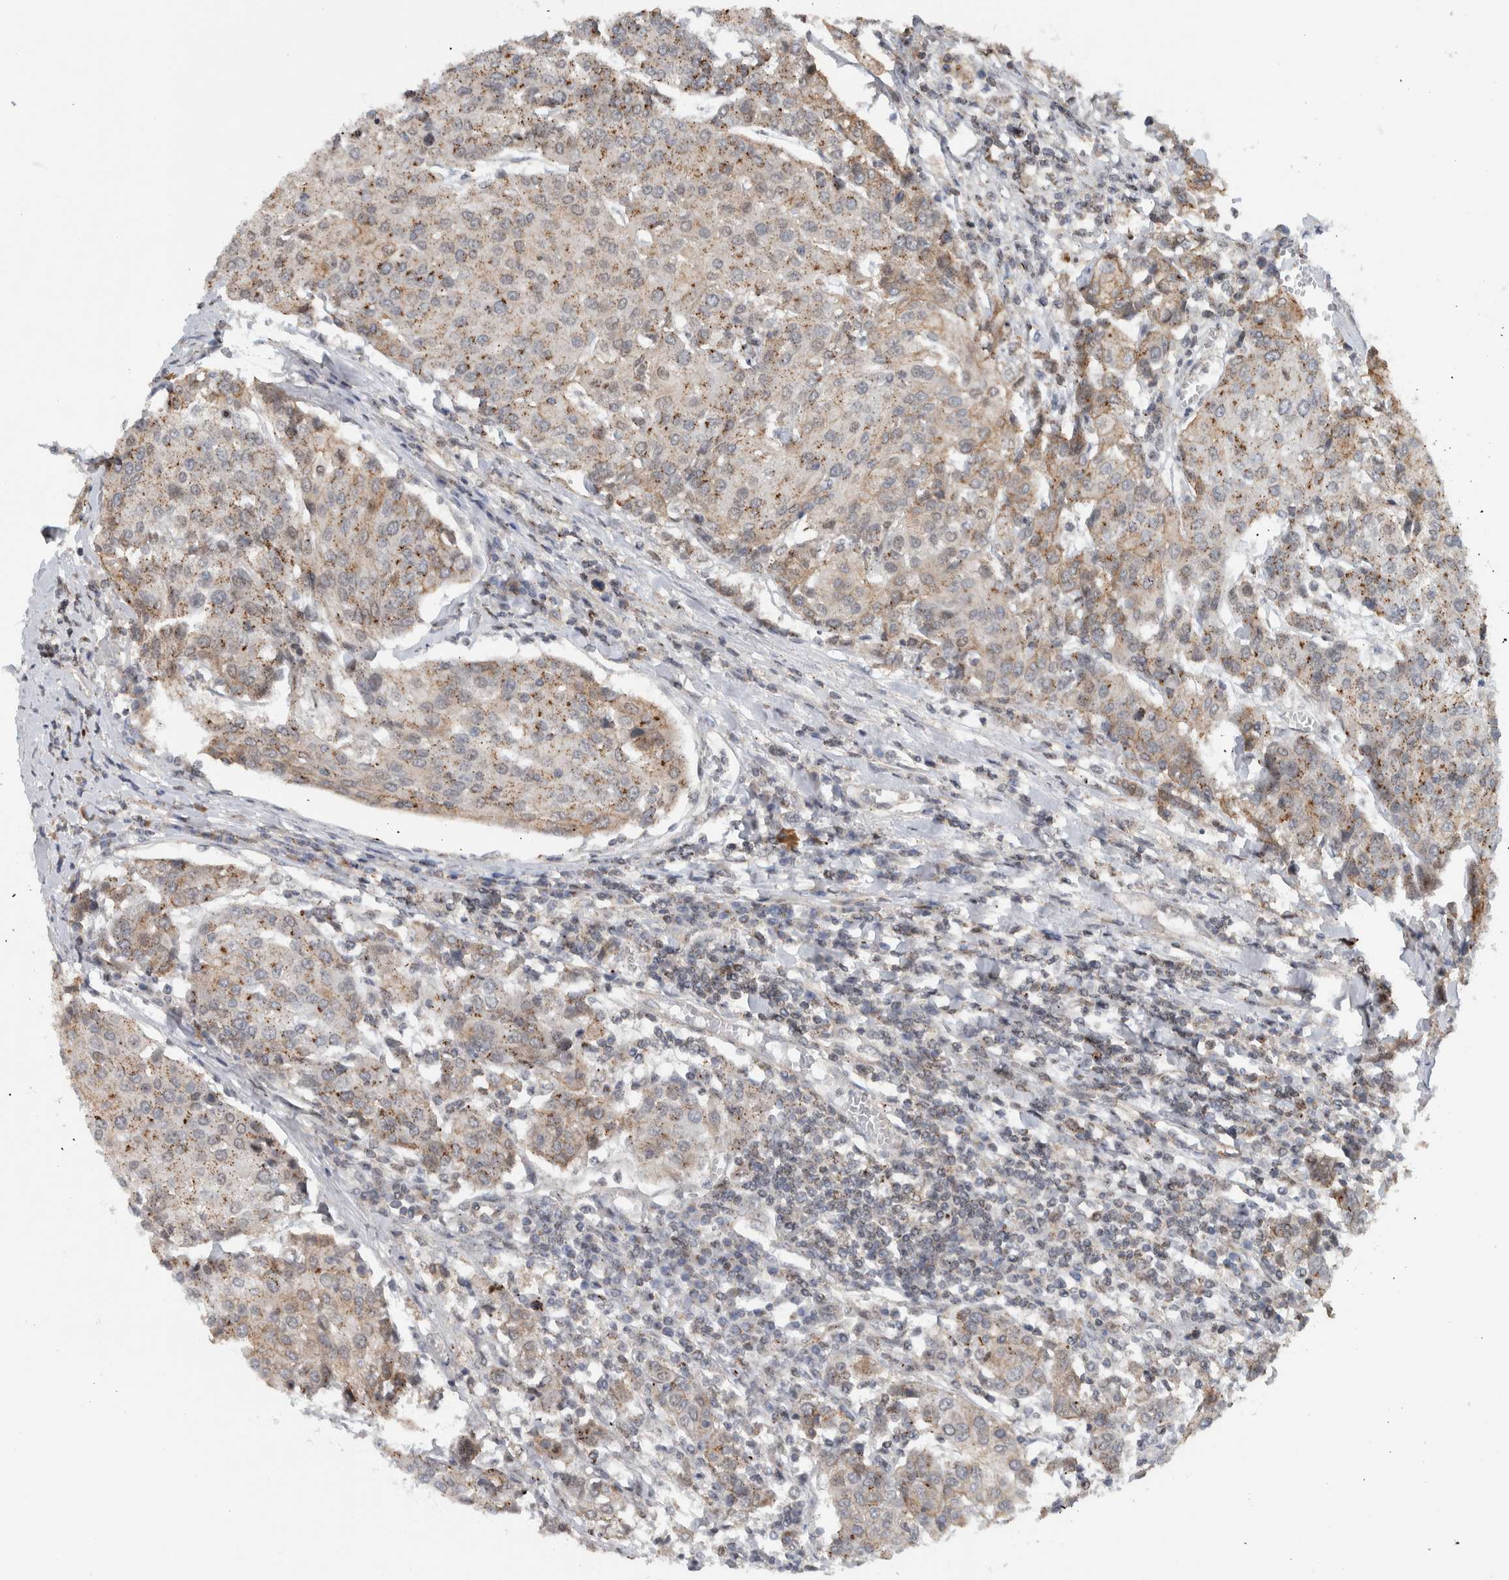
{"staining": {"intensity": "weak", "quantity": ">75%", "location": "cytoplasmic/membranous"}, "tissue": "urothelial cancer", "cell_type": "Tumor cells", "image_type": "cancer", "snomed": [{"axis": "morphology", "description": "Urothelial carcinoma, High grade"}, {"axis": "topography", "description": "Urinary bladder"}], "caption": "Tumor cells display low levels of weak cytoplasmic/membranous staining in about >75% of cells in urothelial cancer.", "gene": "MSL1", "patient": {"sex": "female", "age": 85}}